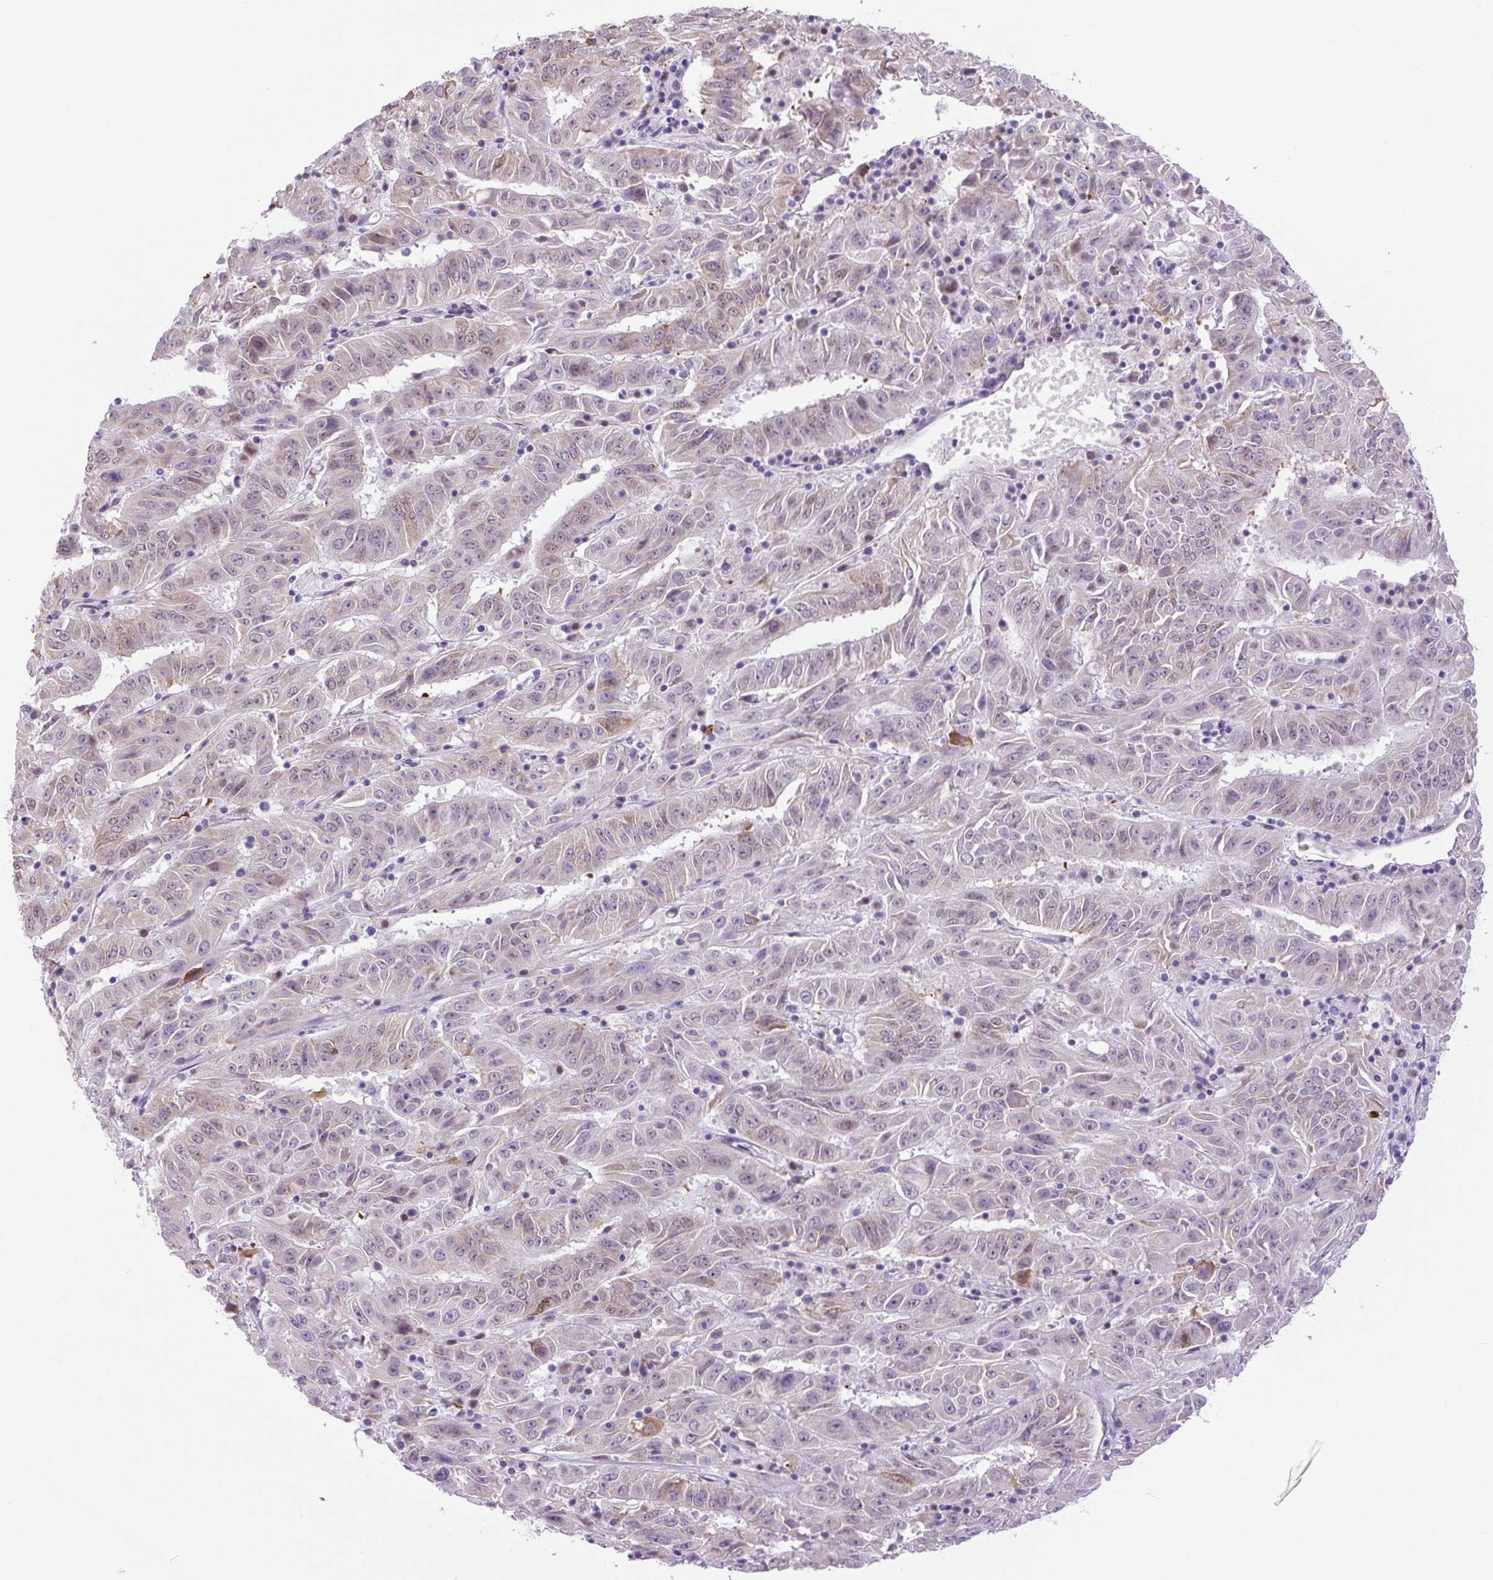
{"staining": {"intensity": "weak", "quantity": "25%-75%", "location": "cytoplasmic/membranous"}, "tissue": "pancreatic cancer", "cell_type": "Tumor cells", "image_type": "cancer", "snomed": [{"axis": "morphology", "description": "Adenocarcinoma, NOS"}, {"axis": "topography", "description": "Pancreas"}], "caption": "Adenocarcinoma (pancreatic) was stained to show a protein in brown. There is low levels of weak cytoplasmic/membranous positivity in approximately 25%-75% of tumor cells.", "gene": "SCO2", "patient": {"sex": "male", "age": 63}}